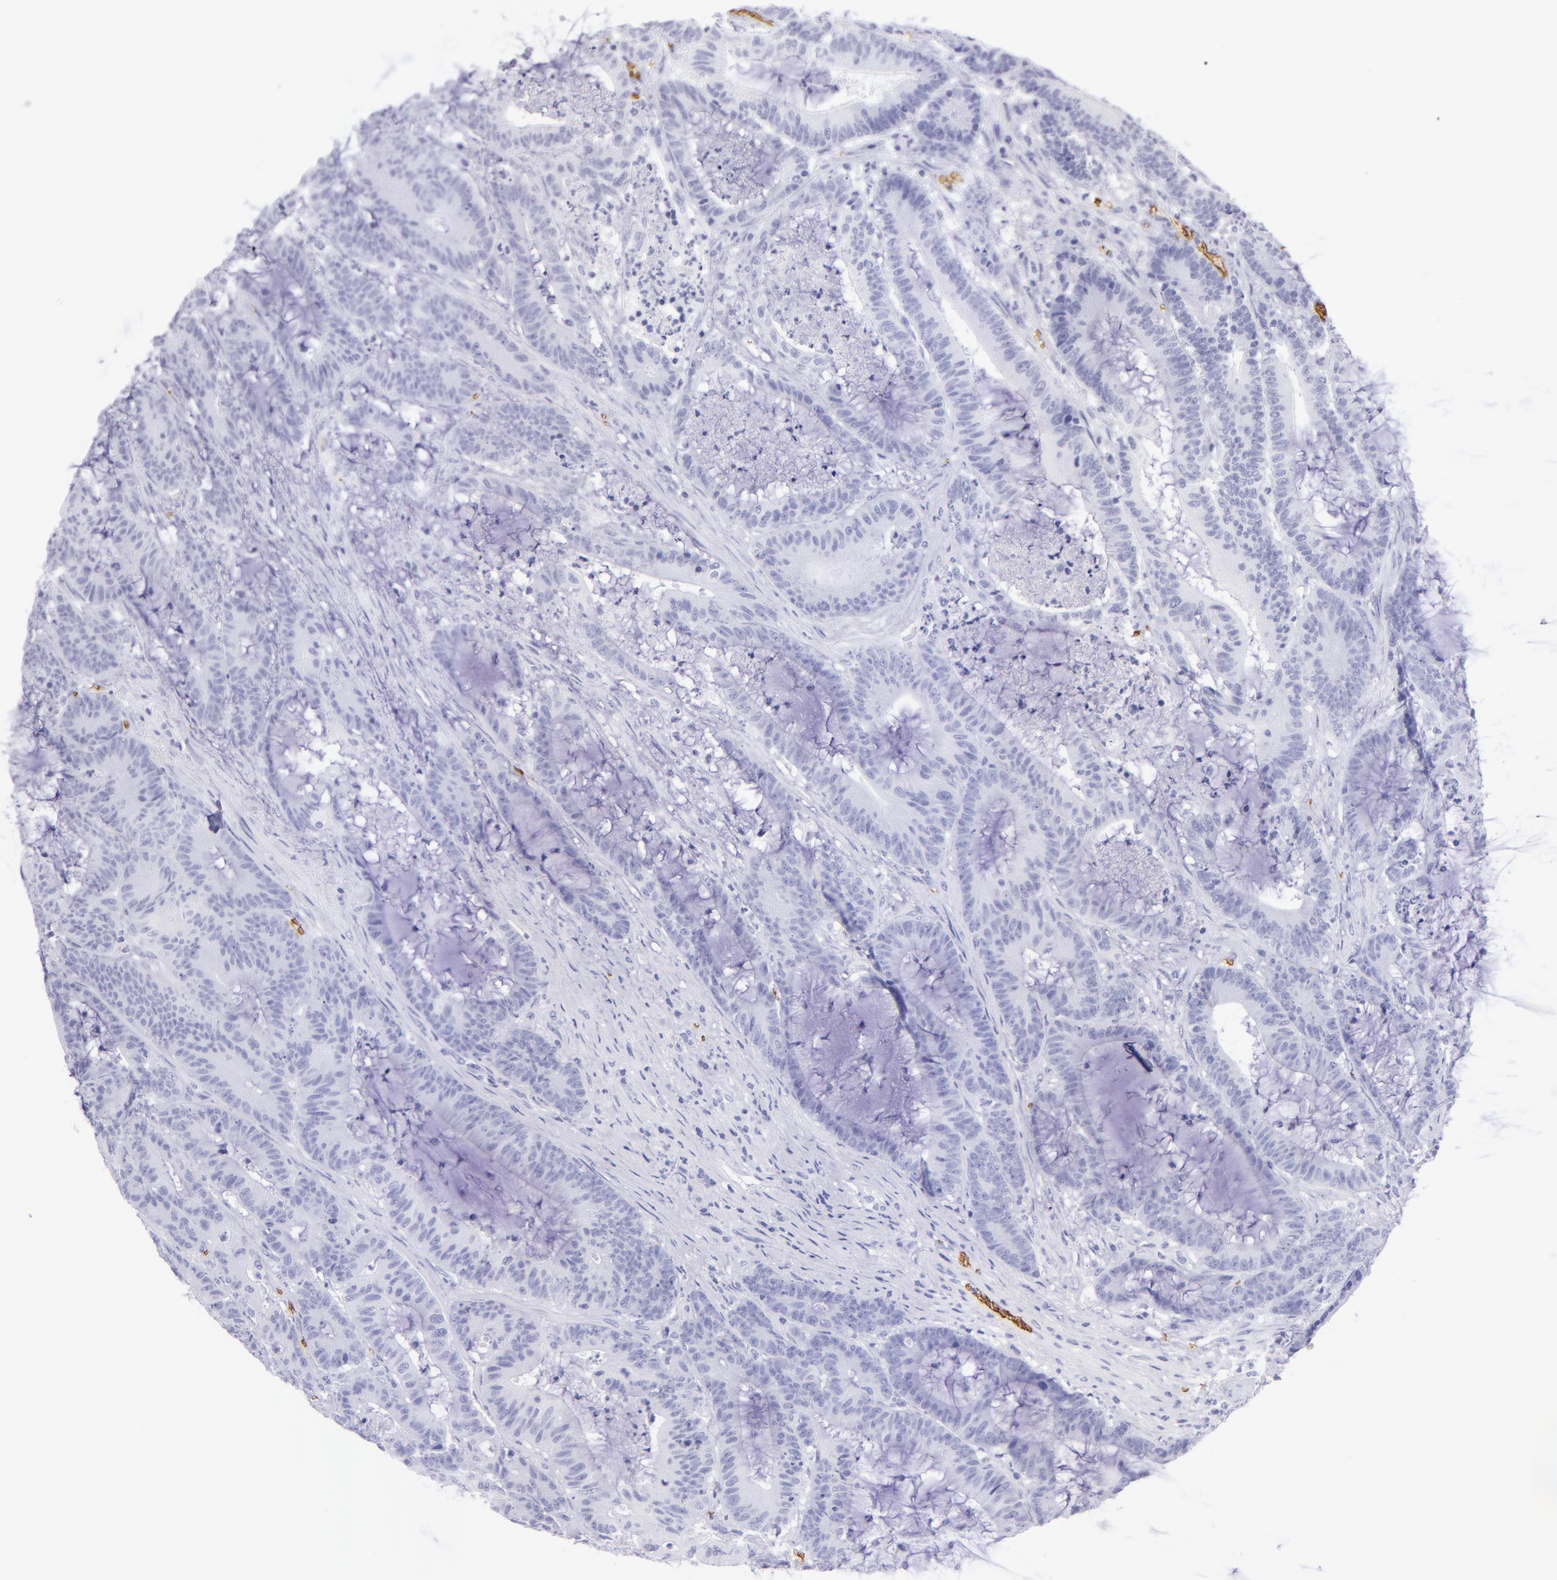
{"staining": {"intensity": "negative", "quantity": "none", "location": "none"}, "tissue": "colorectal cancer", "cell_type": "Tumor cells", "image_type": "cancer", "snomed": [{"axis": "morphology", "description": "Adenocarcinoma, NOS"}, {"axis": "topography", "description": "Colon"}], "caption": "IHC micrograph of human colorectal cancer (adenocarcinoma) stained for a protein (brown), which displays no expression in tumor cells.", "gene": "GYPA", "patient": {"sex": "female", "age": 84}}